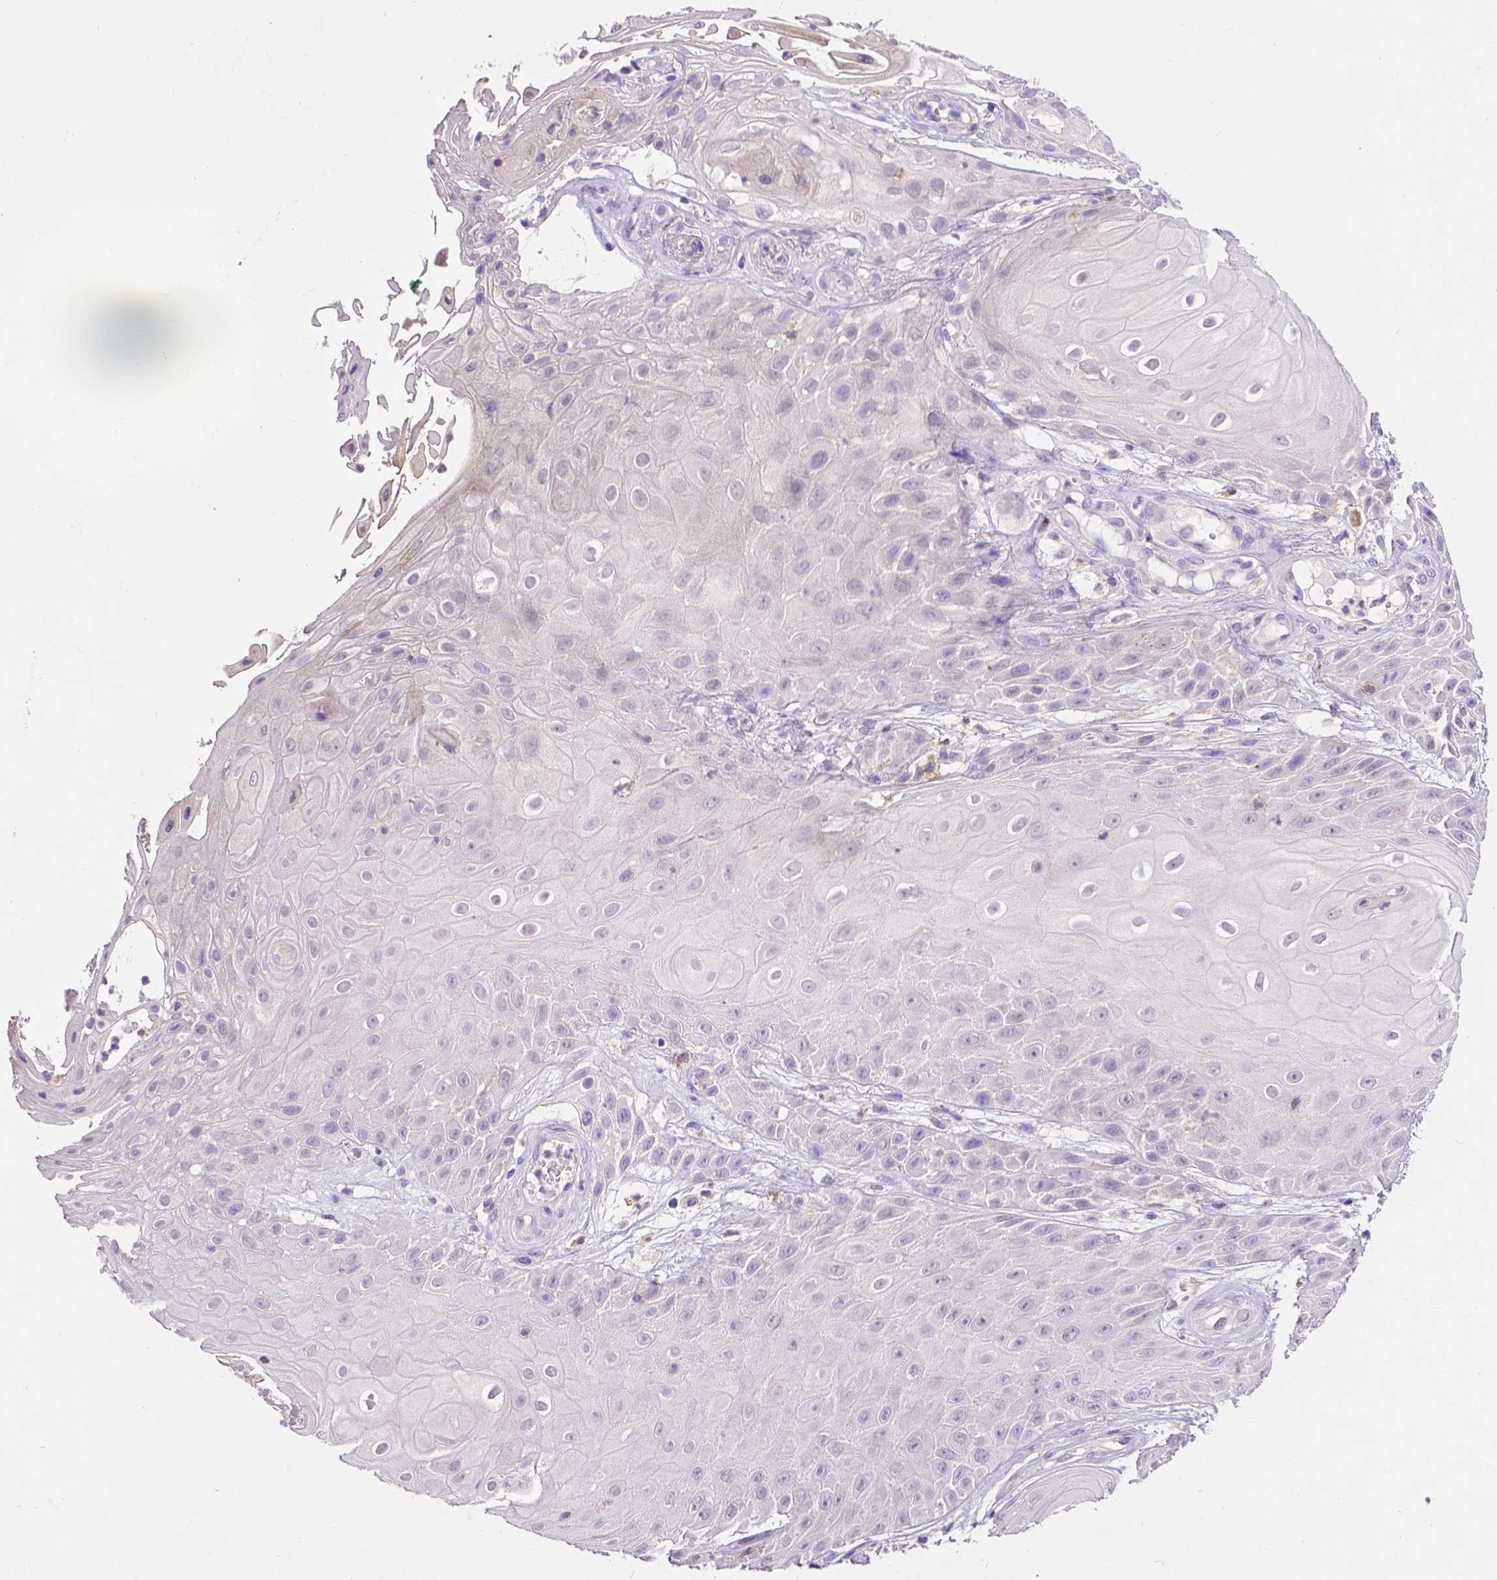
{"staining": {"intensity": "negative", "quantity": "none", "location": "none"}, "tissue": "skin cancer", "cell_type": "Tumor cells", "image_type": "cancer", "snomed": [{"axis": "morphology", "description": "Squamous cell carcinoma, NOS"}, {"axis": "topography", "description": "Skin"}], "caption": "Human skin cancer stained for a protein using immunohistochemistry demonstrates no expression in tumor cells.", "gene": "CD4", "patient": {"sex": "male", "age": 62}}